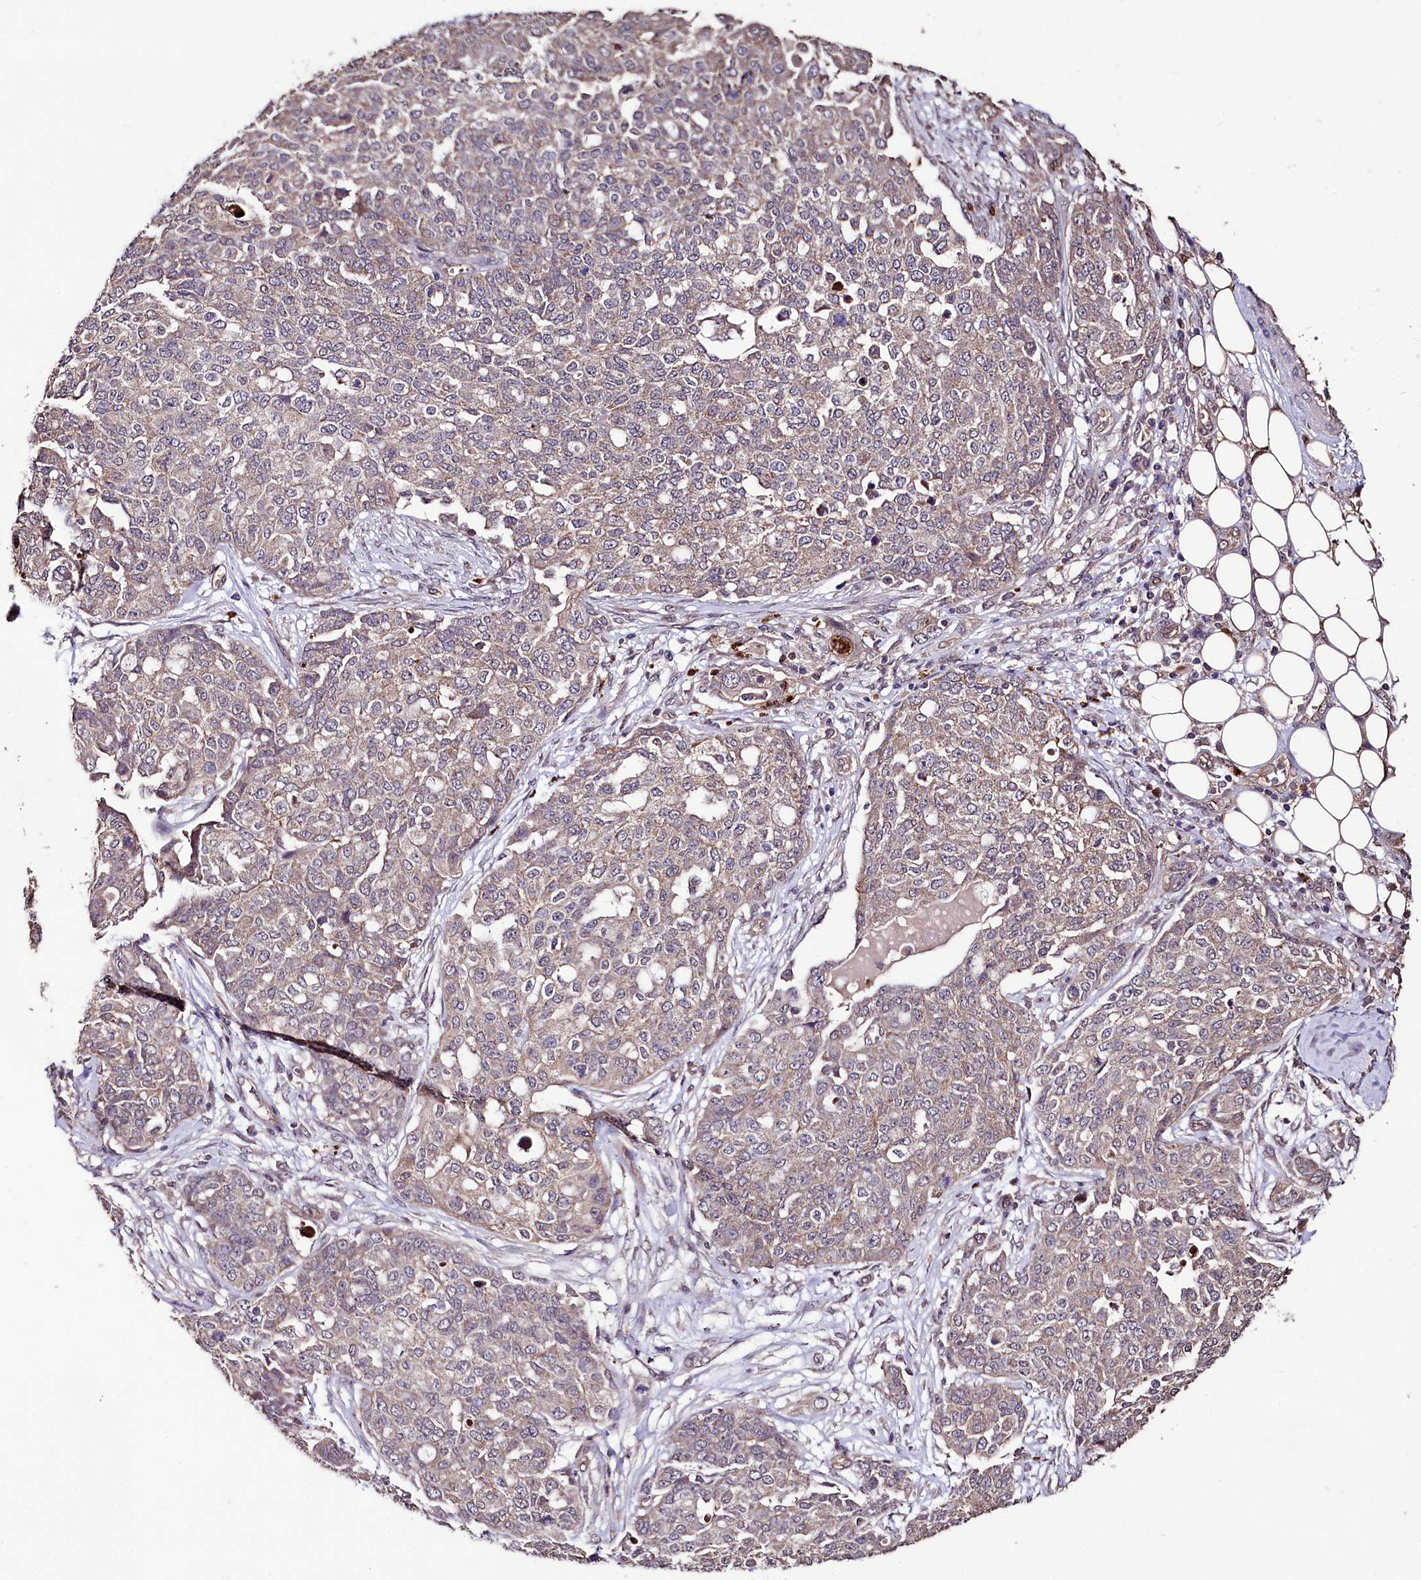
{"staining": {"intensity": "negative", "quantity": "none", "location": "none"}, "tissue": "ovarian cancer", "cell_type": "Tumor cells", "image_type": "cancer", "snomed": [{"axis": "morphology", "description": "Cystadenocarcinoma, serous, NOS"}, {"axis": "topography", "description": "Soft tissue"}, {"axis": "topography", "description": "Ovary"}], "caption": "Immunohistochemistry (IHC) of human serous cystadenocarcinoma (ovarian) exhibits no staining in tumor cells. (DAB immunohistochemistry, high magnification).", "gene": "KLRB1", "patient": {"sex": "female", "age": 57}}